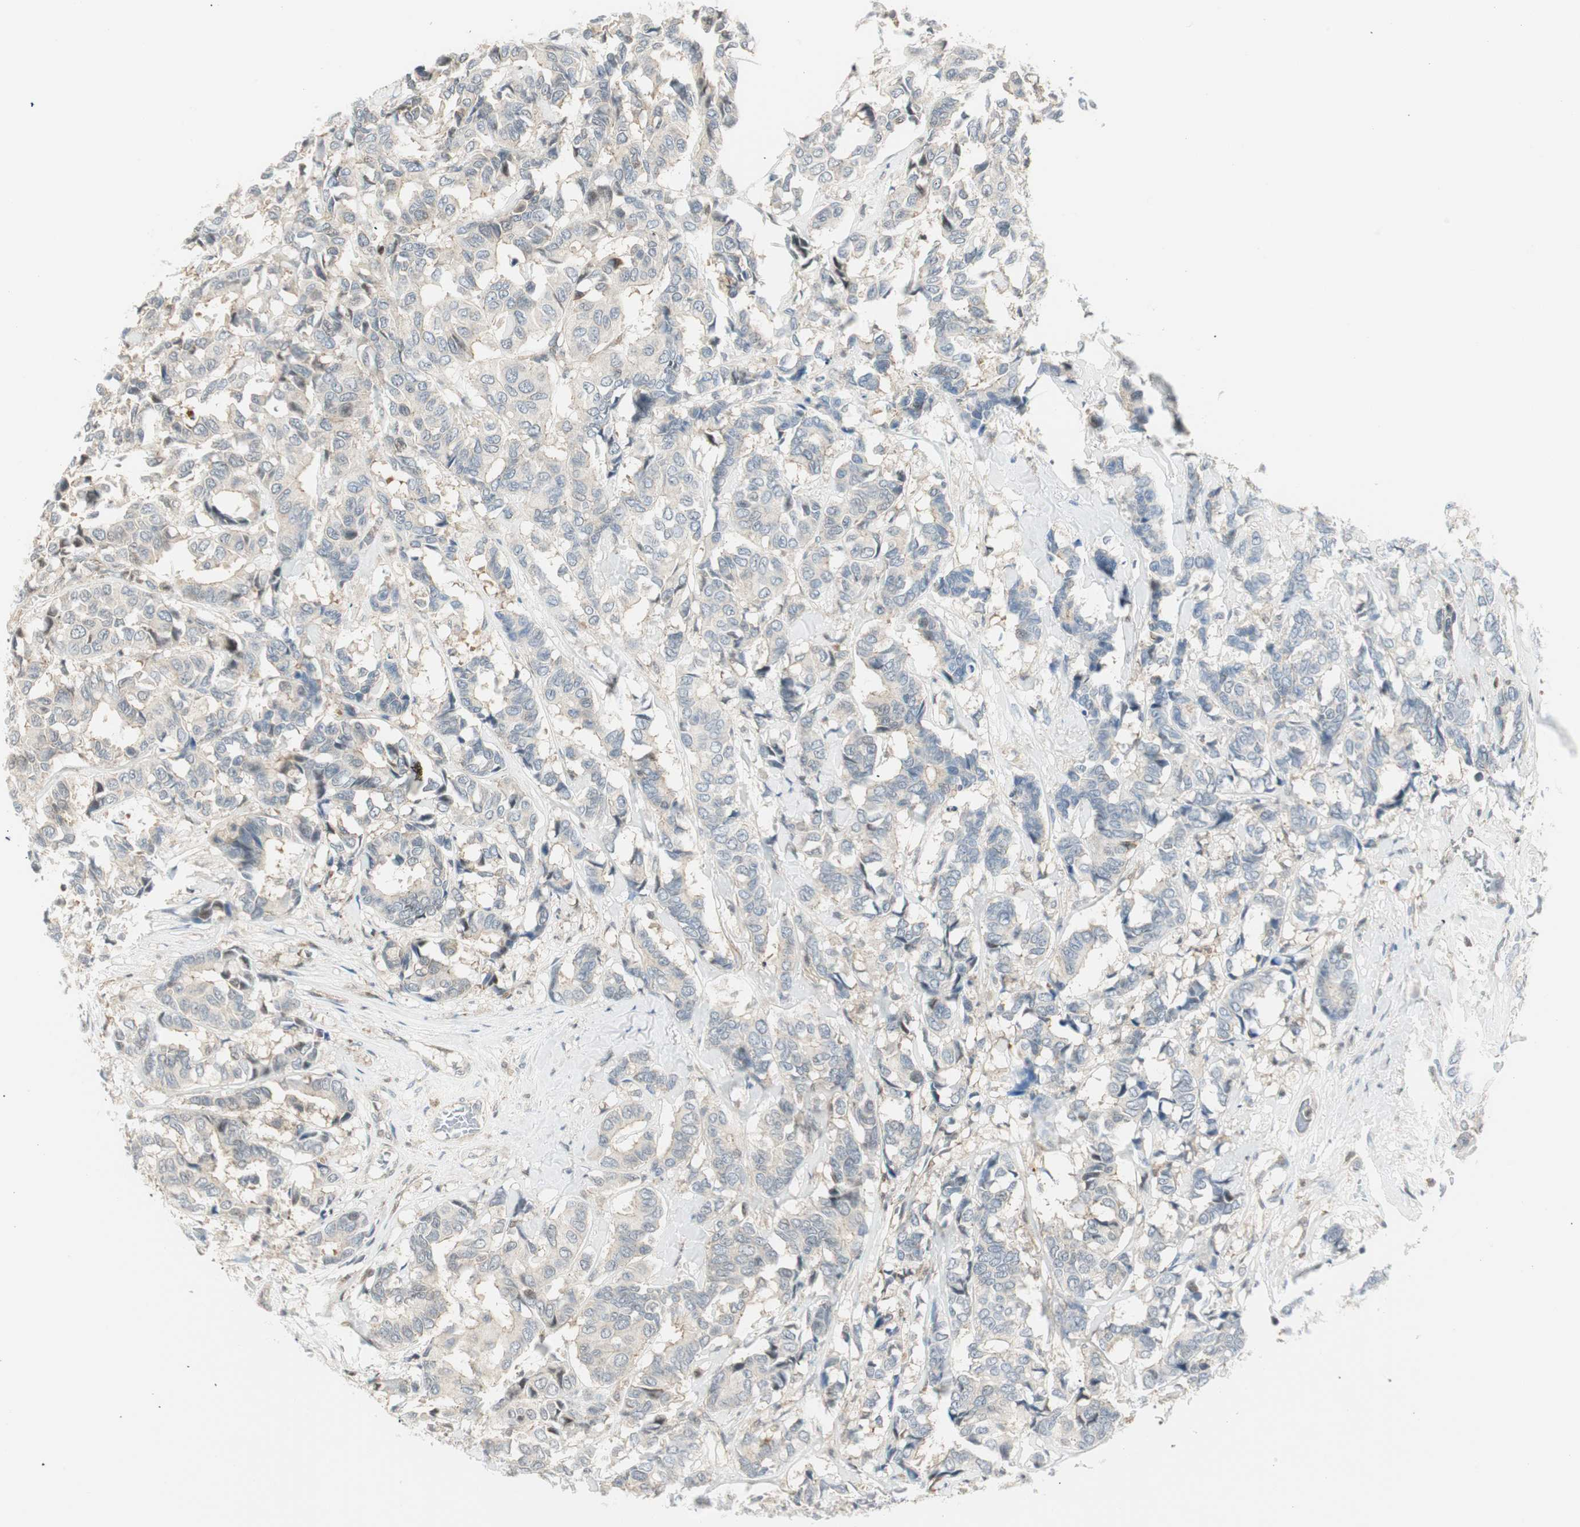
{"staining": {"intensity": "weak", "quantity": ">75%", "location": "cytoplasmic/membranous"}, "tissue": "breast cancer", "cell_type": "Tumor cells", "image_type": "cancer", "snomed": [{"axis": "morphology", "description": "Duct carcinoma"}, {"axis": "topography", "description": "Breast"}], "caption": "High-power microscopy captured an immunohistochemistry micrograph of breast invasive ductal carcinoma, revealing weak cytoplasmic/membranous staining in approximately >75% of tumor cells.", "gene": "PPP1CA", "patient": {"sex": "female", "age": 87}}